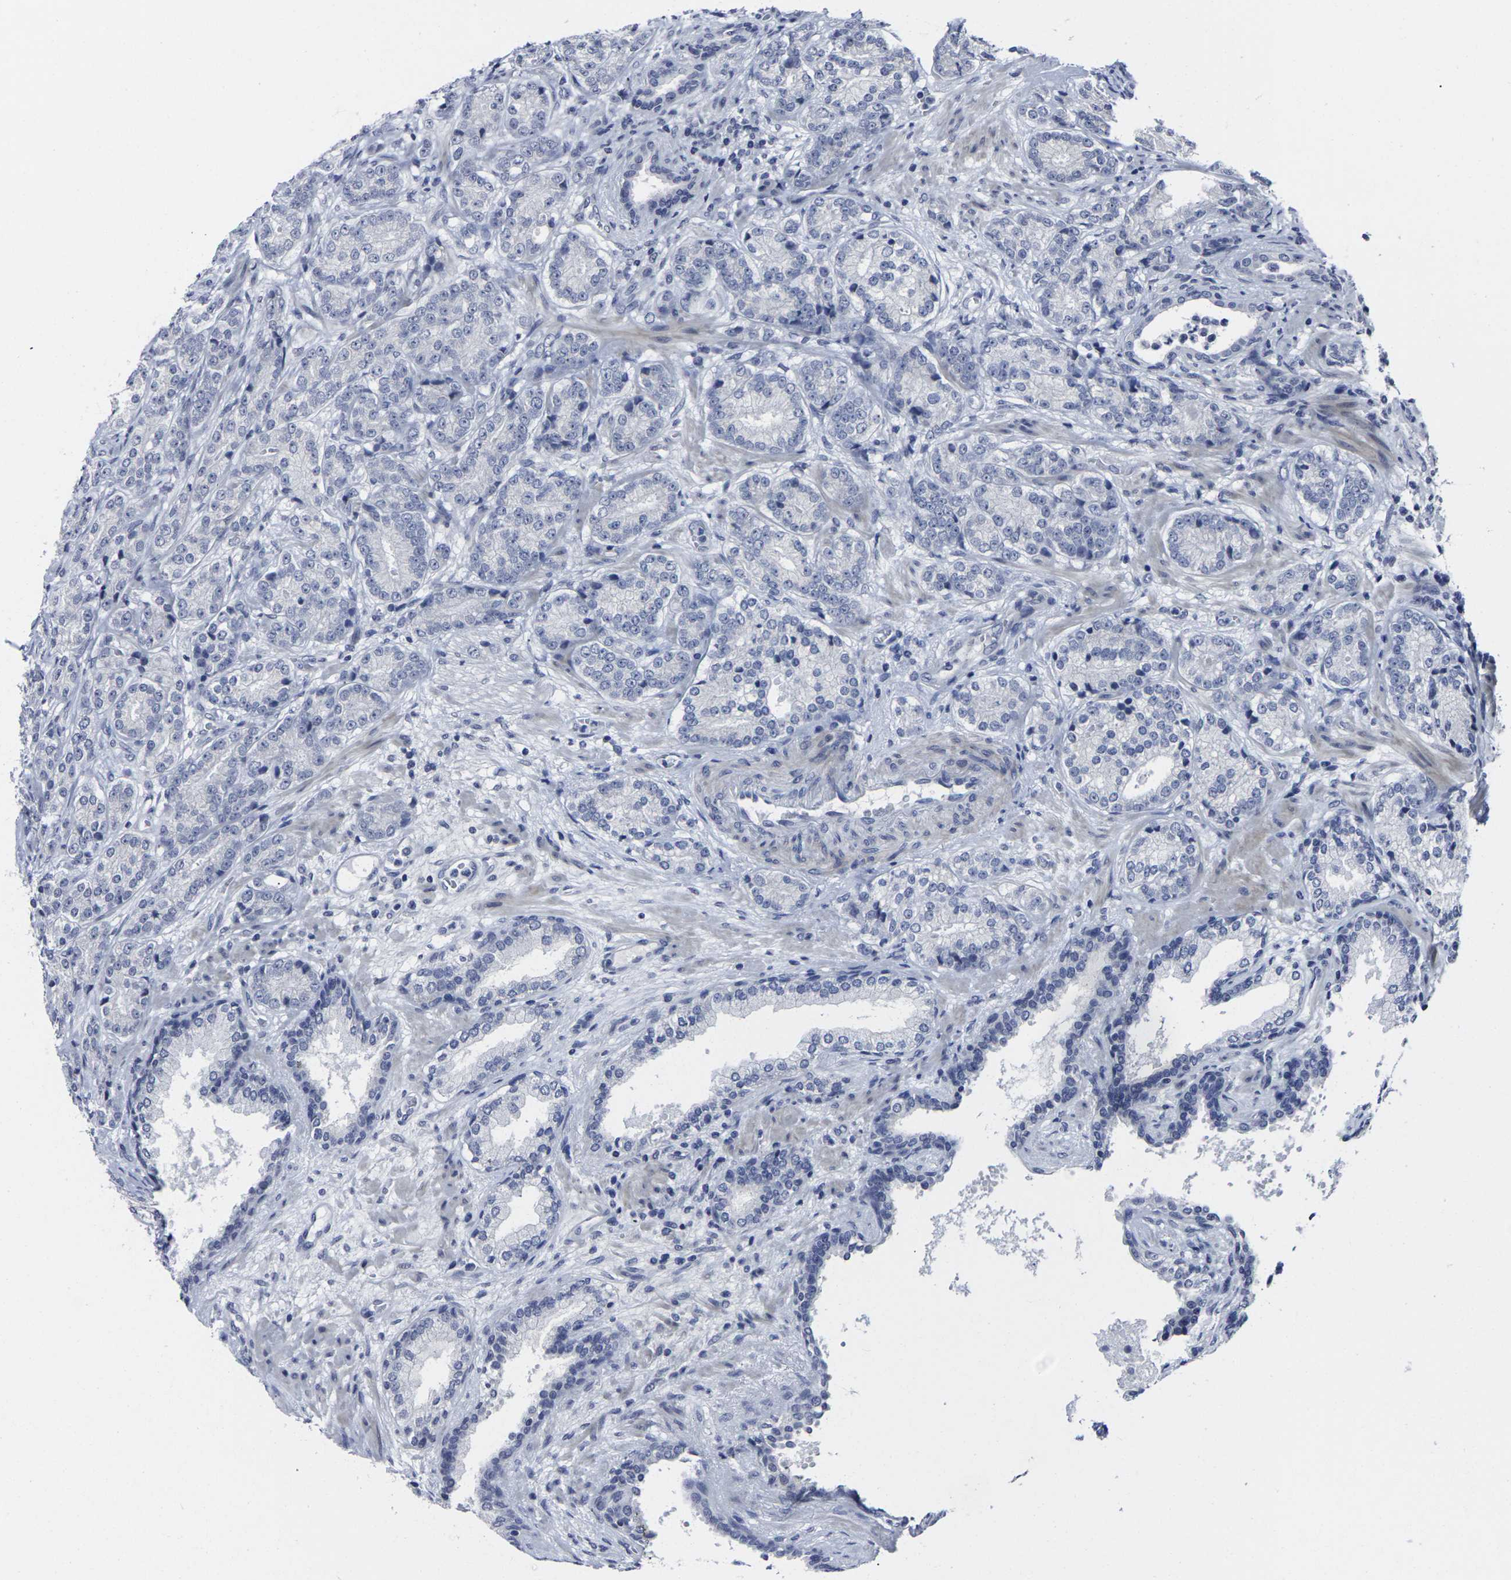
{"staining": {"intensity": "negative", "quantity": "none", "location": "none"}, "tissue": "prostate cancer", "cell_type": "Tumor cells", "image_type": "cancer", "snomed": [{"axis": "morphology", "description": "Adenocarcinoma, High grade"}, {"axis": "topography", "description": "Prostate"}], "caption": "Immunohistochemistry image of neoplastic tissue: human prostate cancer (high-grade adenocarcinoma) stained with DAB demonstrates no significant protein staining in tumor cells.", "gene": "MSANTD4", "patient": {"sex": "male", "age": 61}}